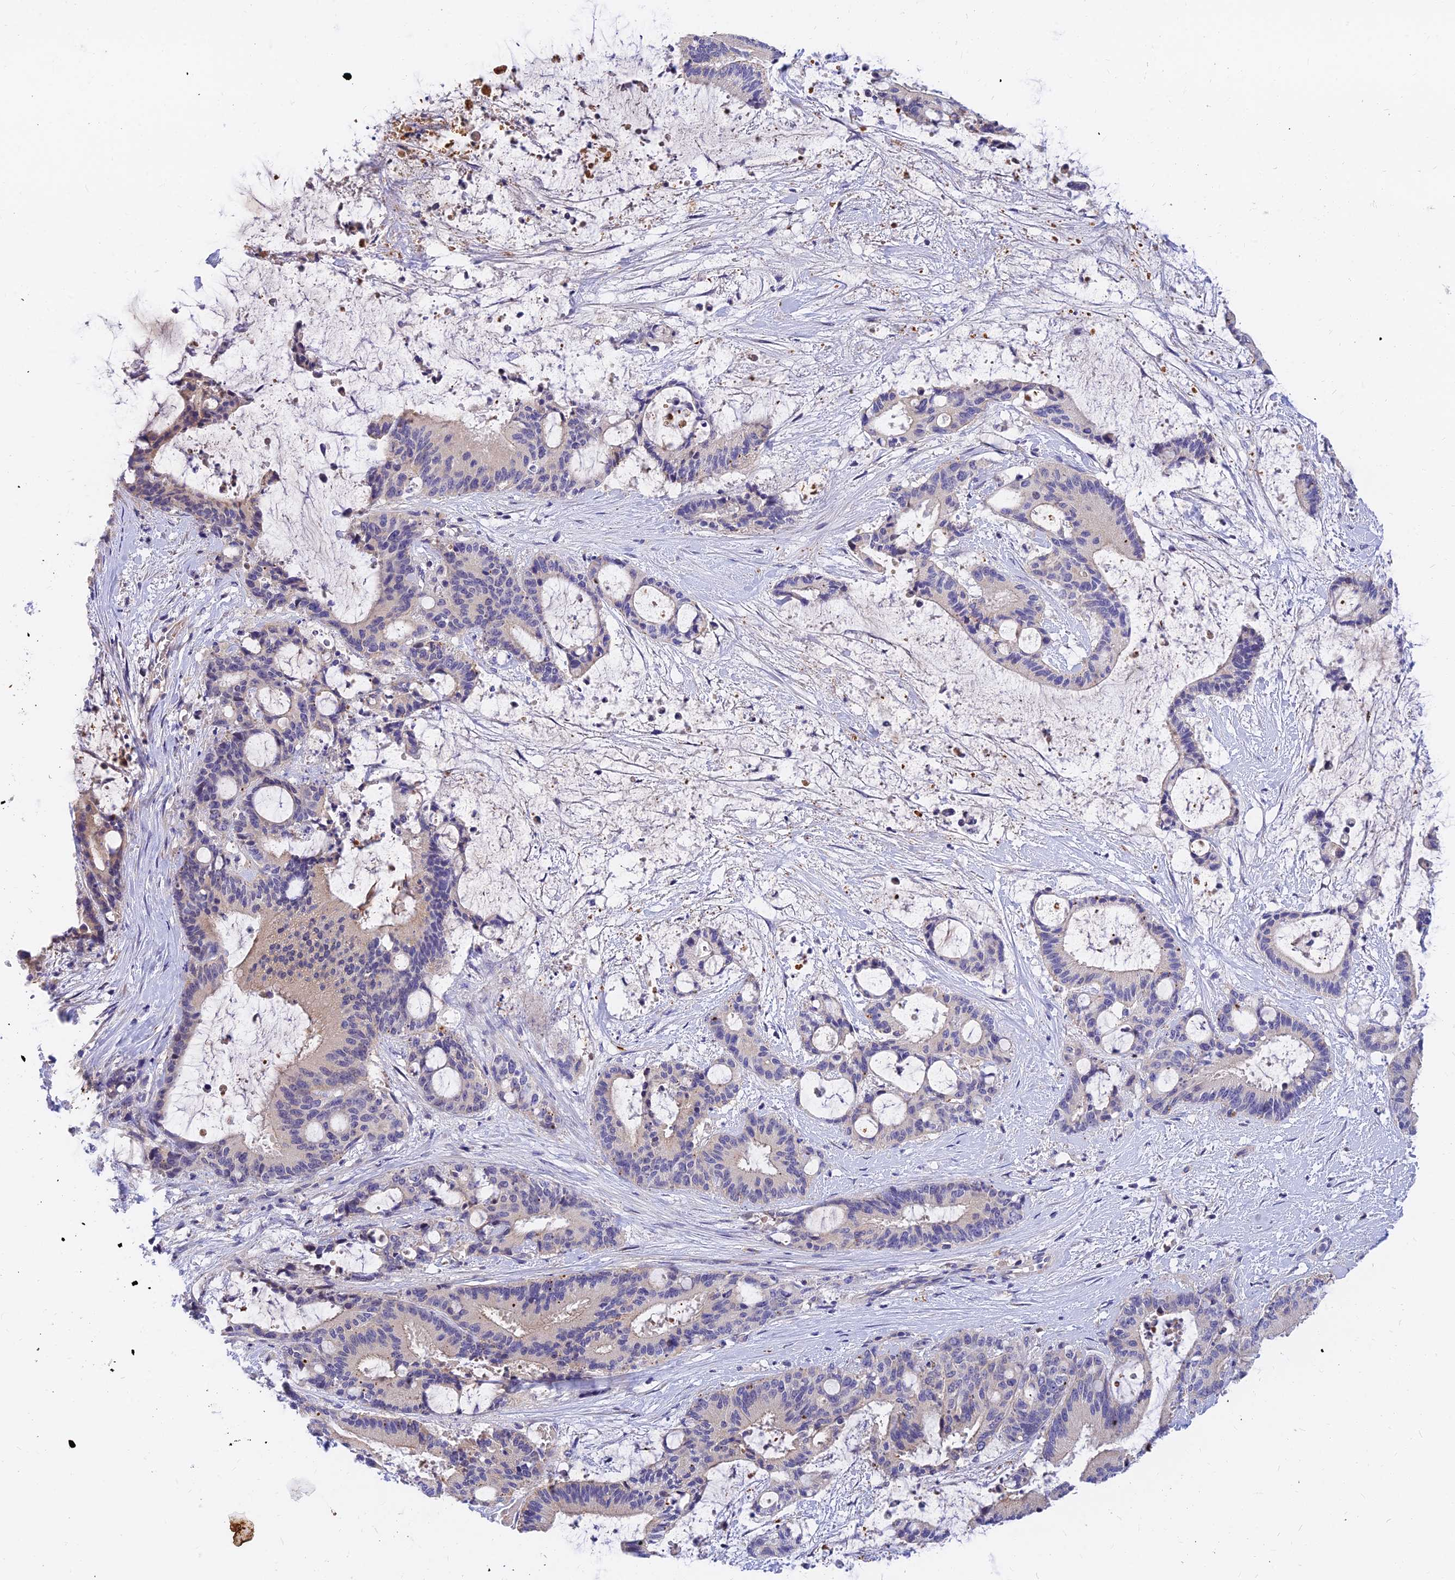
{"staining": {"intensity": "negative", "quantity": "none", "location": "none"}, "tissue": "liver cancer", "cell_type": "Tumor cells", "image_type": "cancer", "snomed": [{"axis": "morphology", "description": "Normal tissue, NOS"}, {"axis": "morphology", "description": "Cholangiocarcinoma"}, {"axis": "topography", "description": "Liver"}, {"axis": "topography", "description": "Peripheral nerve tissue"}], "caption": "Histopathology image shows no significant protein expression in tumor cells of liver cholangiocarcinoma. (DAB IHC with hematoxylin counter stain).", "gene": "ANKS4B", "patient": {"sex": "female", "age": 73}}